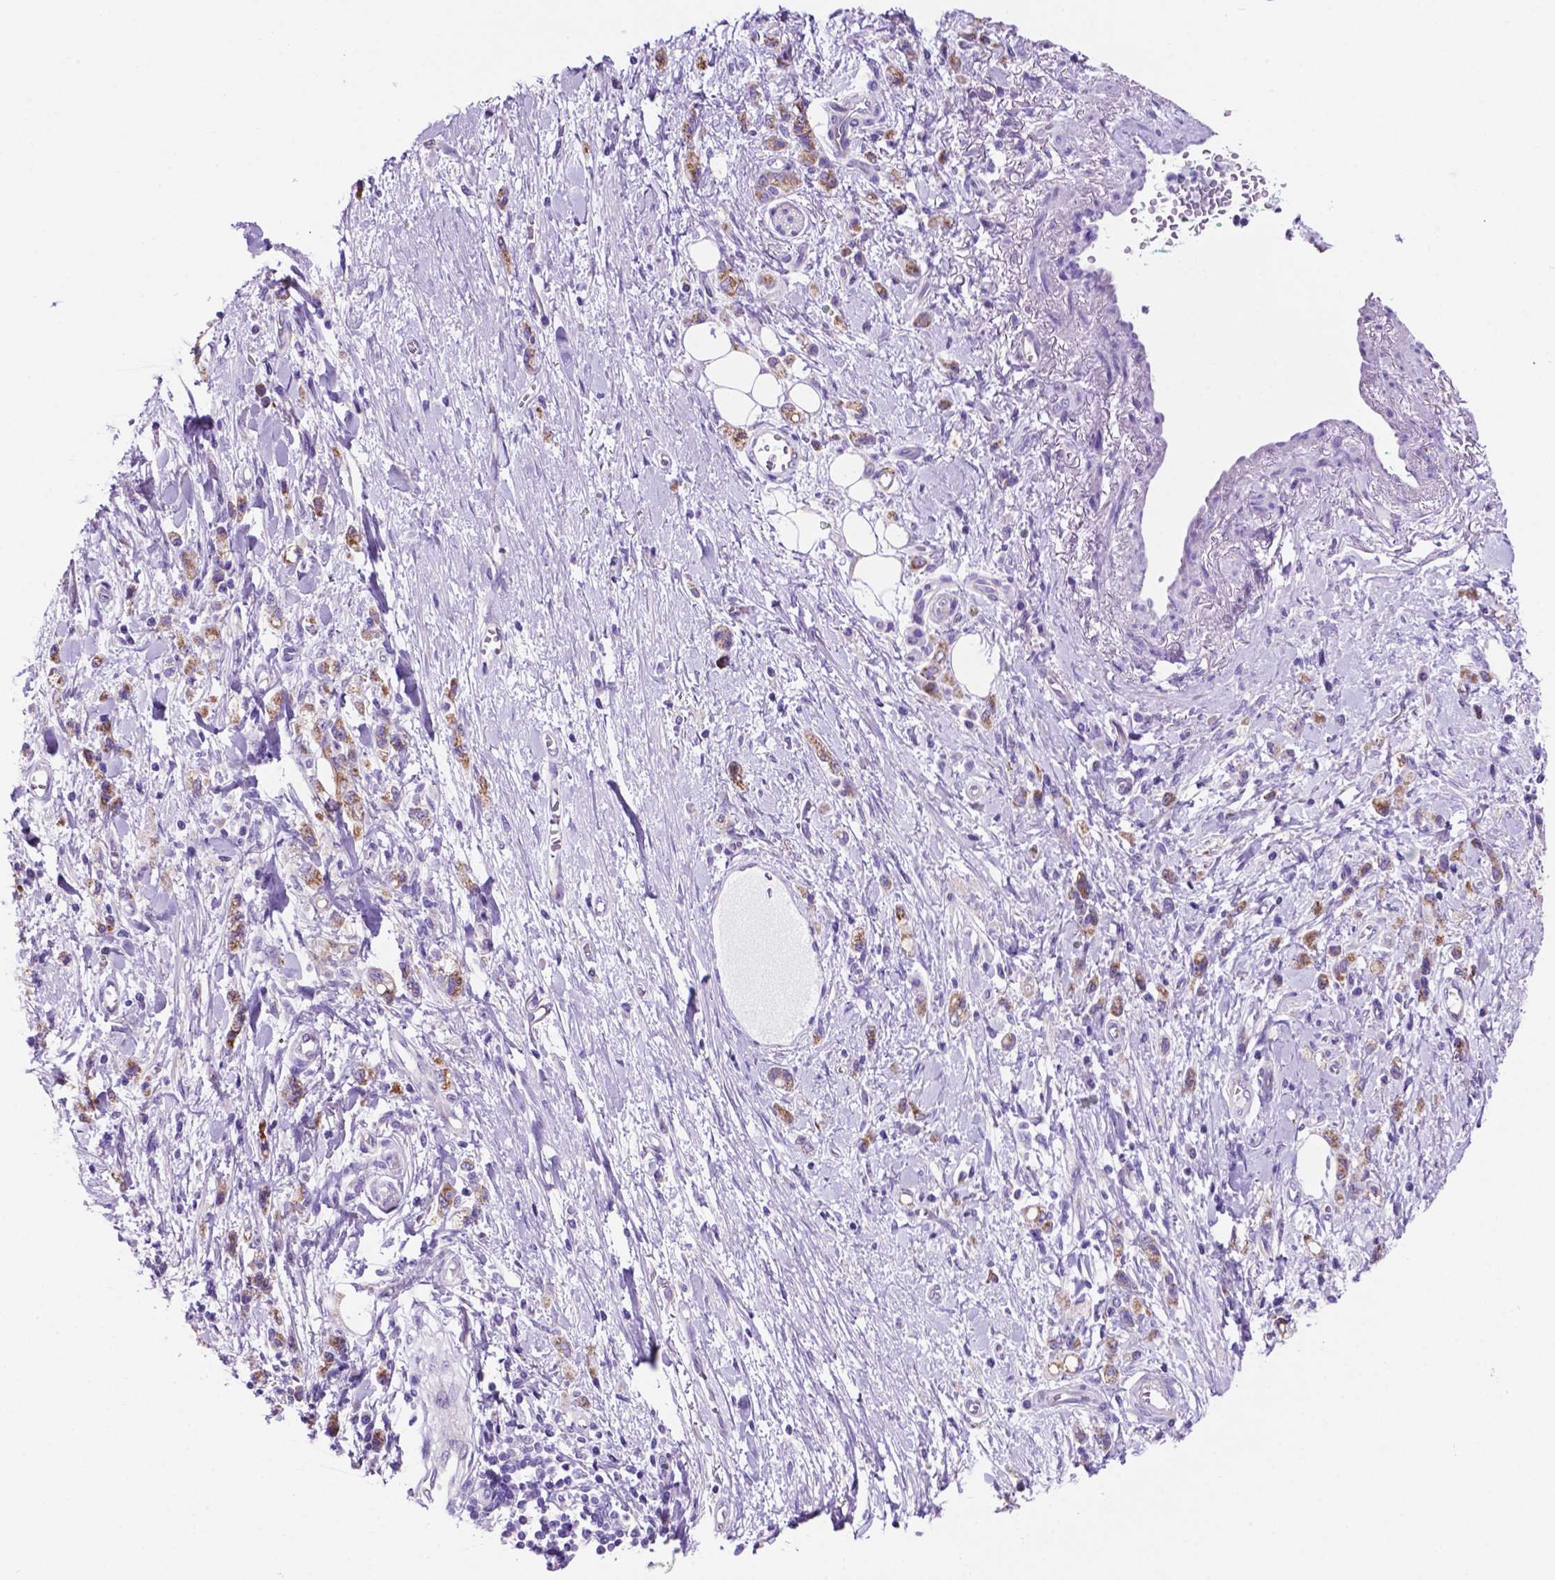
{"staining": {"intensity": "moderate", "quantity": "25%-75%", "location": "cytoplasmic/membranous"}, "tissue": "stomach cancer", "cell_type": "Tumor cells", "image_type": "cancer", "snomed": [{"axis": "morphology", "description": "Adenocarcinoma, NOS"}, {"axis": "topography", "description": "Stomach"}], "caption": "Stomach cancer stained with immunohistochemistry exhibits moderate cytoplasmic/membranous positivity in approximately 25%-75% of tumor cells.", "gene": "TMEM121B", "patient": {"sex": "male", "age": 77}}